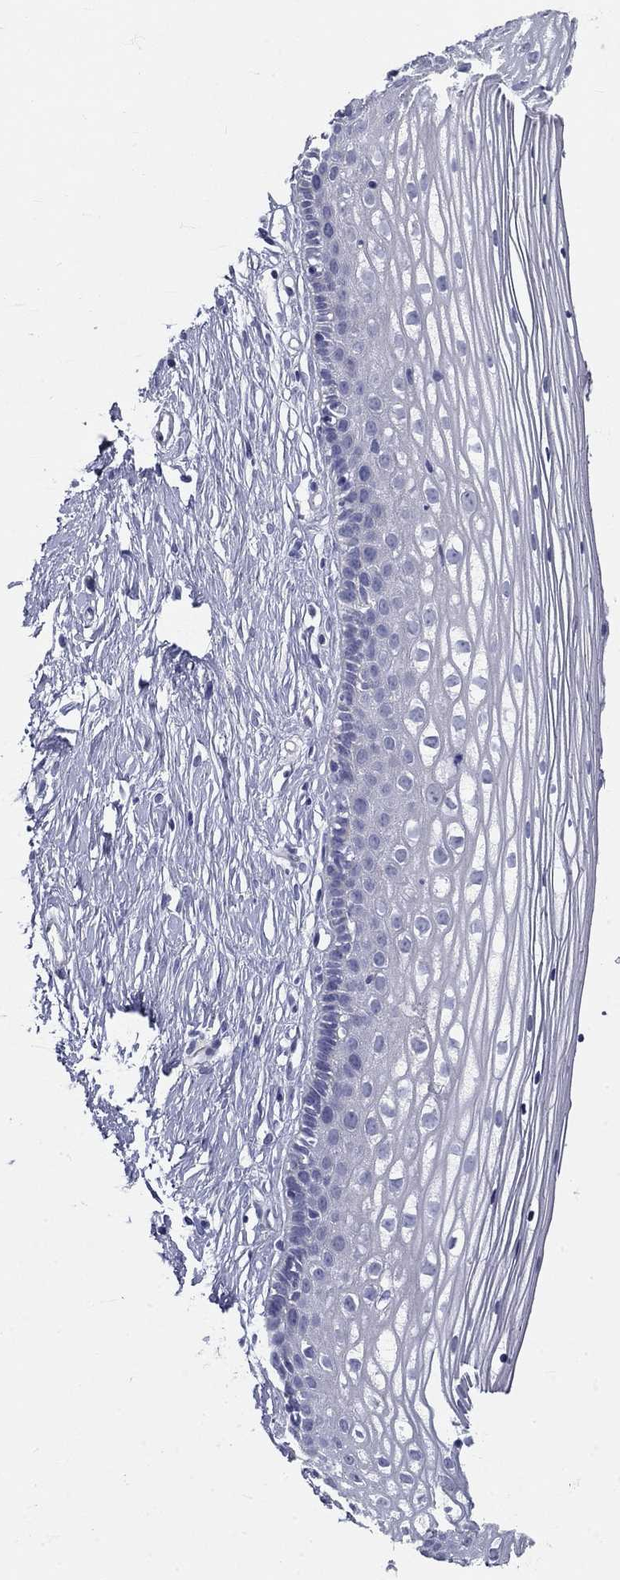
{"staining": {"intensity": "negative", "quantity": "none", "location": "none"}, "tissue": "cervix", "cell_type": "Glandular cells", "image_type": "normal", "snomed": [{"axis": "morphology", "description": "Normal tissue, NOS"}, {"axis": "topography", "description": "Cervix"}], "caption": "This is a micrograph of IHC staining of normal cervix, which shows no expression in glandular cells.", "gene": "GALNTL5", "patient": {"sex": "female", "age": 40}}